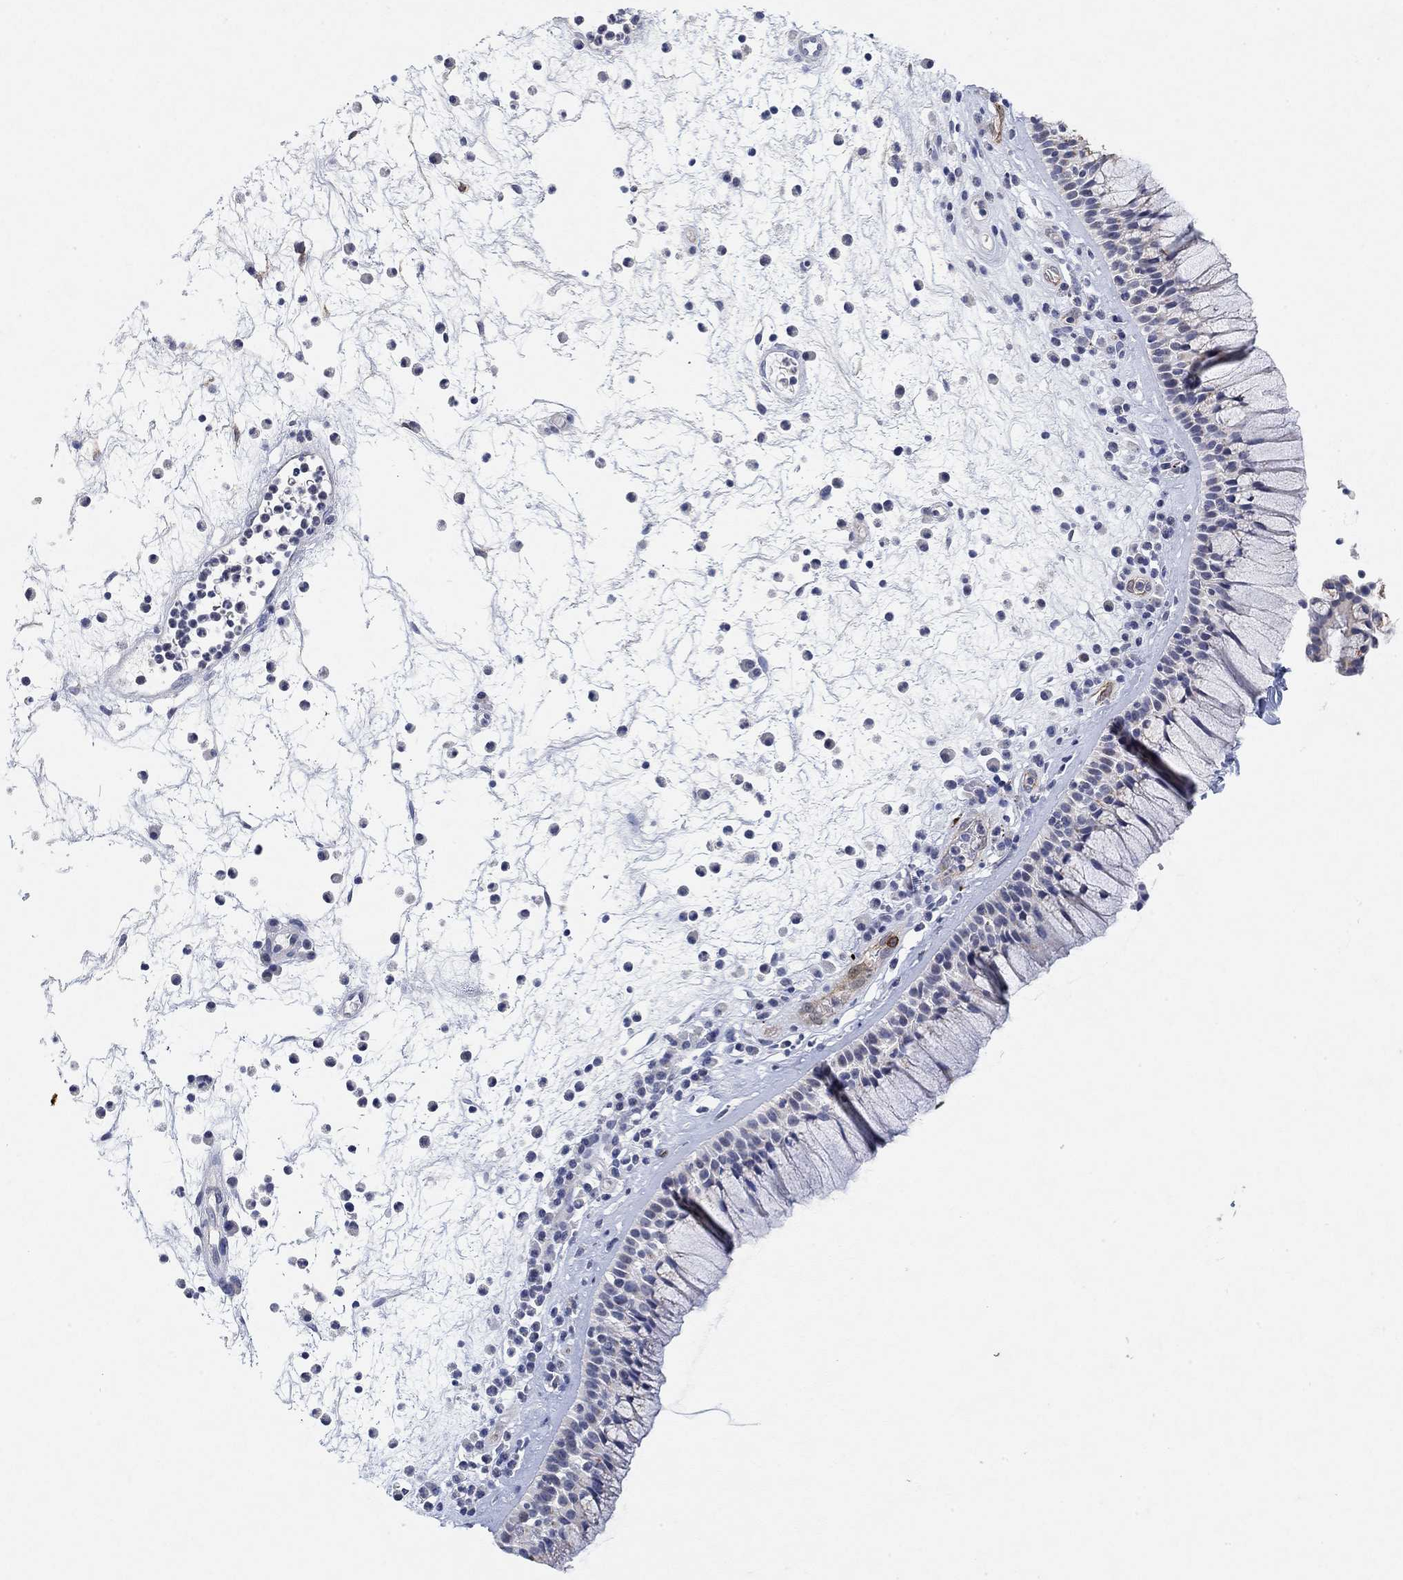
{"staining": {"intensity": "negative", "quantity": "none", "location": "none"}, "tissue": "nasopharynx", "cell_type": "Respiratory epithelial cells", "image_type": "normal", "snomed": [{"axis": "morphology", "description": "Normal tissue, NOS"}, {"axis": "topography", "description": "Nasopharynx"}], "caption": "A photomicrograph of nasopharynx stained for a protein demonstrates no brown staining in respiratory epithelial cells.", "gene": "VAT1L", "patient": {"sex": "male", "age": 77}}